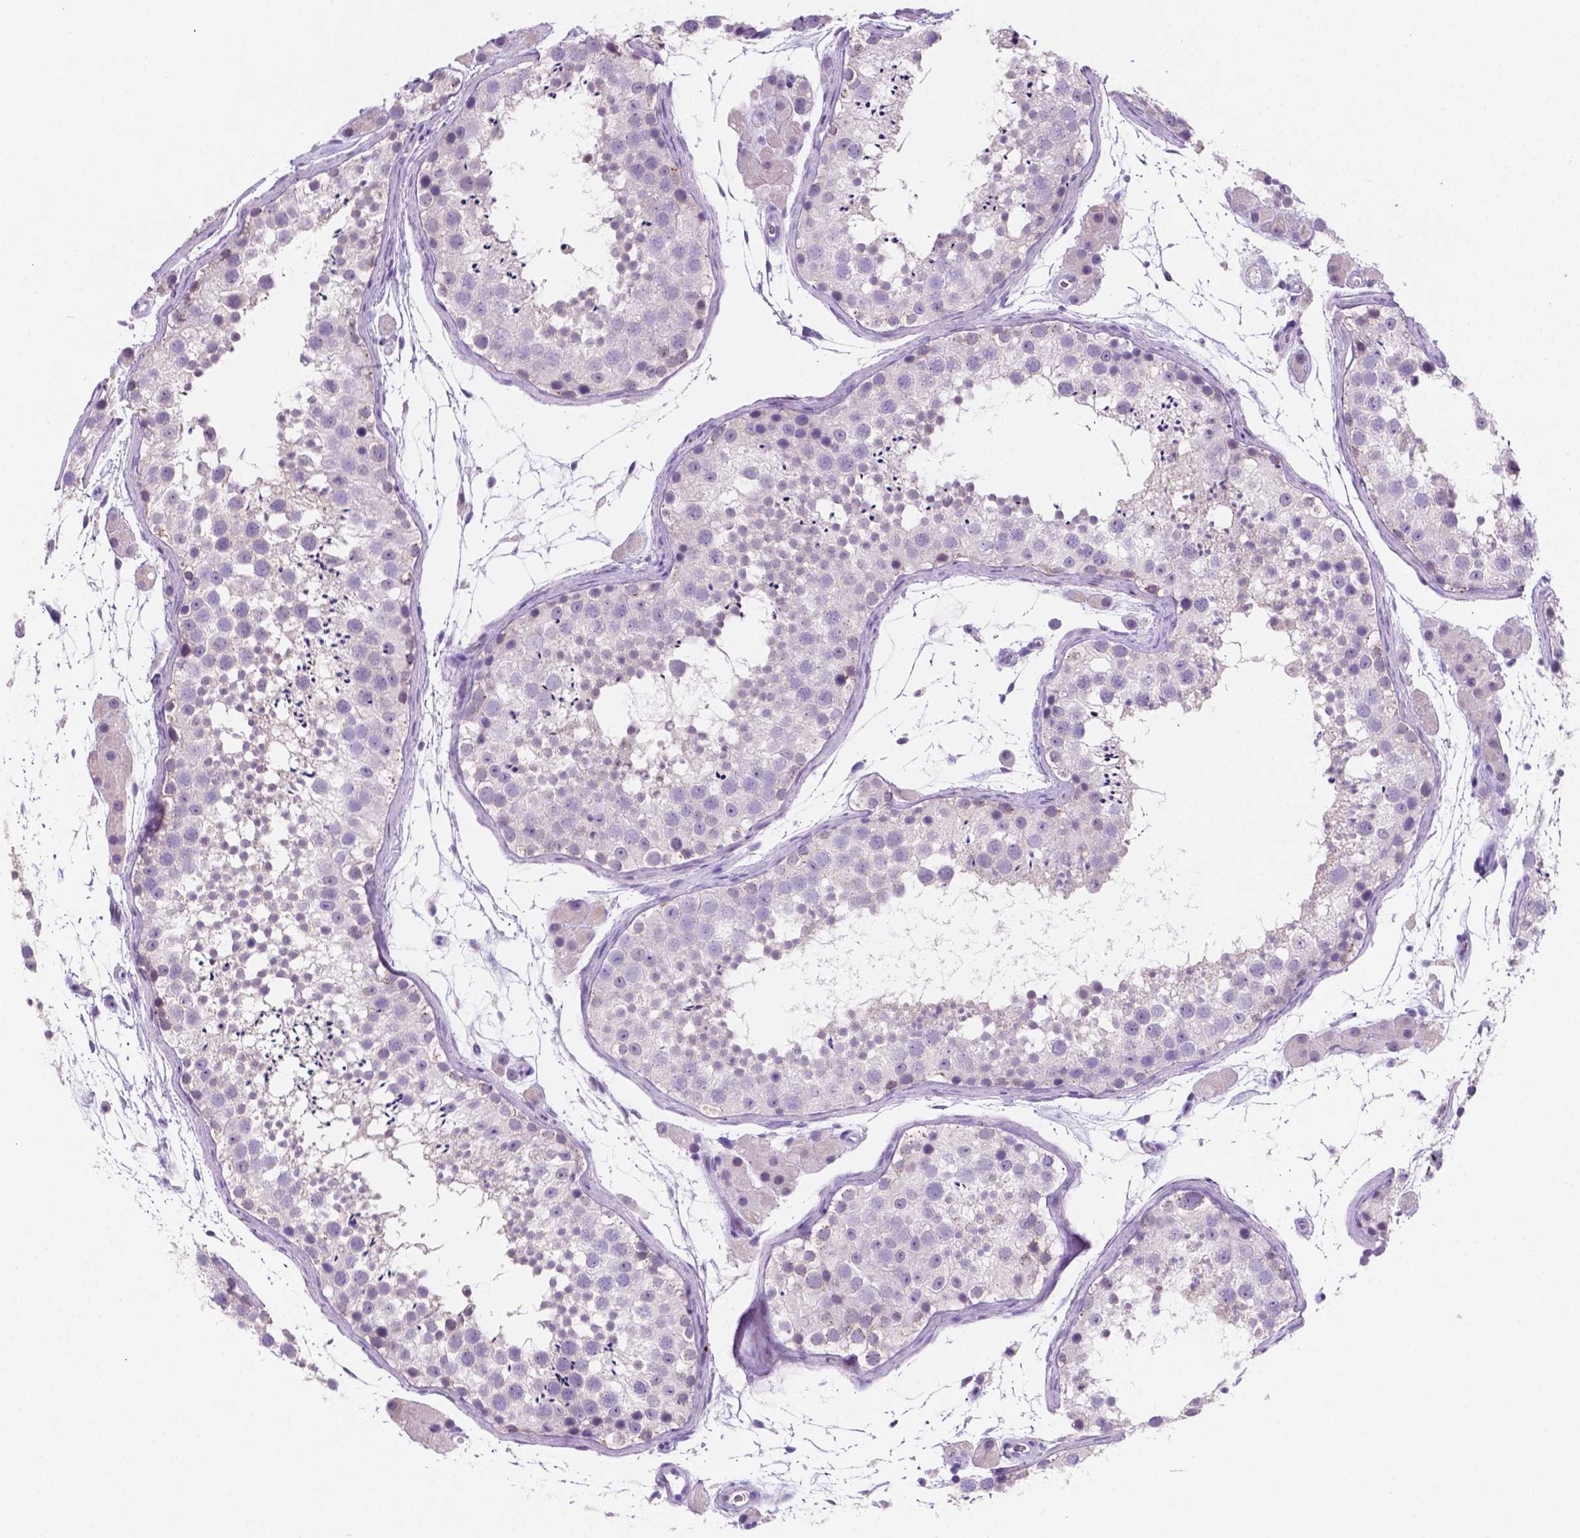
{"staining": {"intensity": "weak", "quantity": "<25%", "location": "cytoplasmic/membranous,nuclear"}, "tissue": "testis", "cell_type": "Cells in seminiferous ducts", "image_type": "normal", "snomed": [{"axis": "morphology", "description": "Normal tissue, NOS"}, {"axis": "topography", "description": "Testis"}], "caption": "DAB immunohistochemical staining of normal human testis shows no significant expression in cells in seminiferous ducts. (DAB (3,3'-diaminobenzidine) IHC visualized using brightfield microscopy, high magnification).", "gene": "EBLN2", "patient": {"sex": "male", "age": 41}}